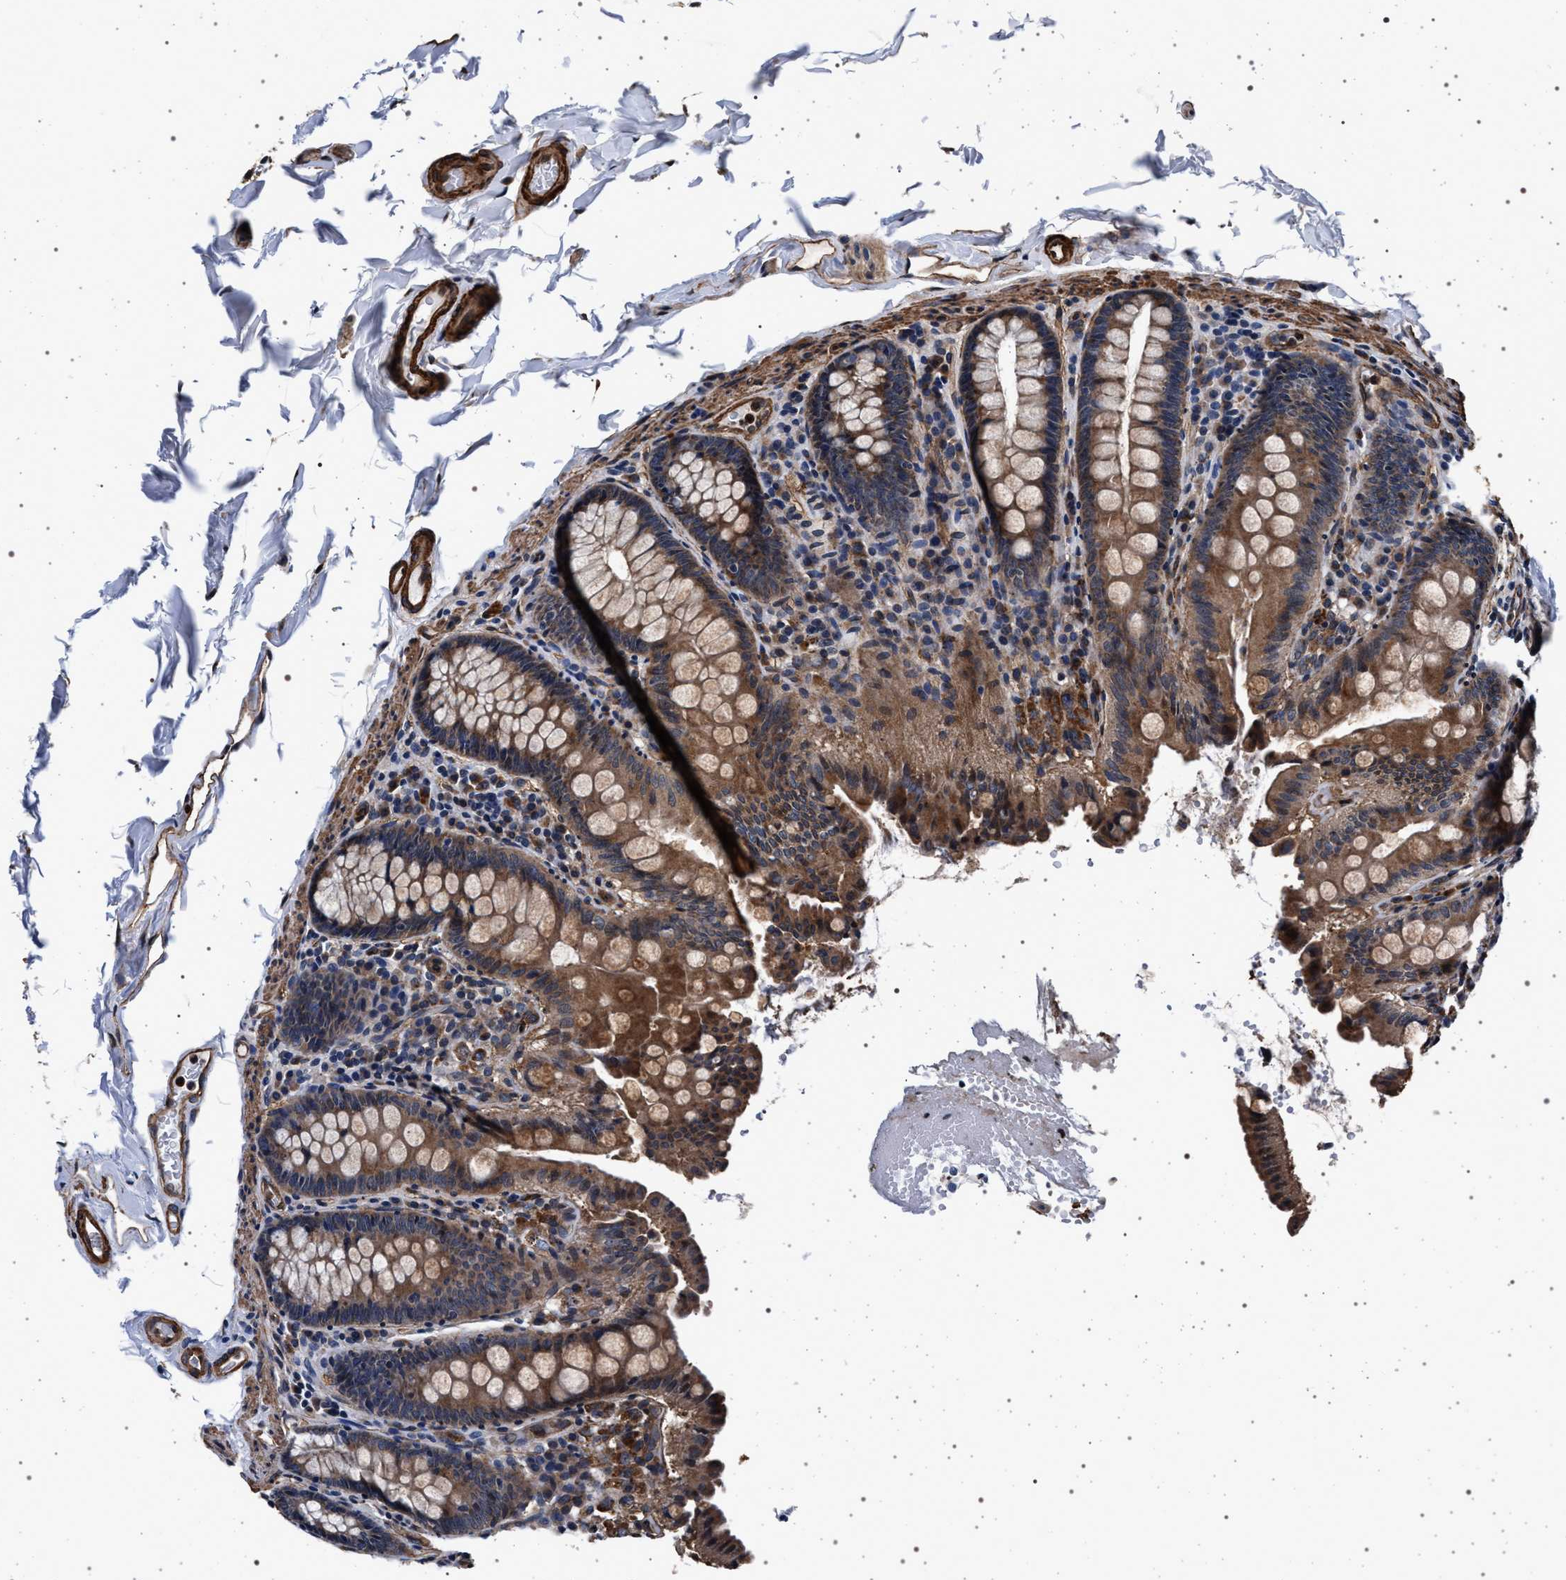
{"staining": {"intensity": "moderate", "quantity": ">75%", "location": "cytoplasmic/membranous"}, "tissue": "colon", "cell_type": "Endothelial cells", "image_type": "normal", "snomed": [{"axis": "morphology", "description": "Normal tissue, NOS"}, {"axis": "topography", "description": "Colon"}], "caption": "DAB (3,3'-diaminobenzidine) immunohistochemical staining of benign colon demonstrates moderate cytoplasmic/membranous protein expression in about >75% of endothelial cells.", "gene": "KCNK6", "patient": {"sex": "female", "age": 61}}